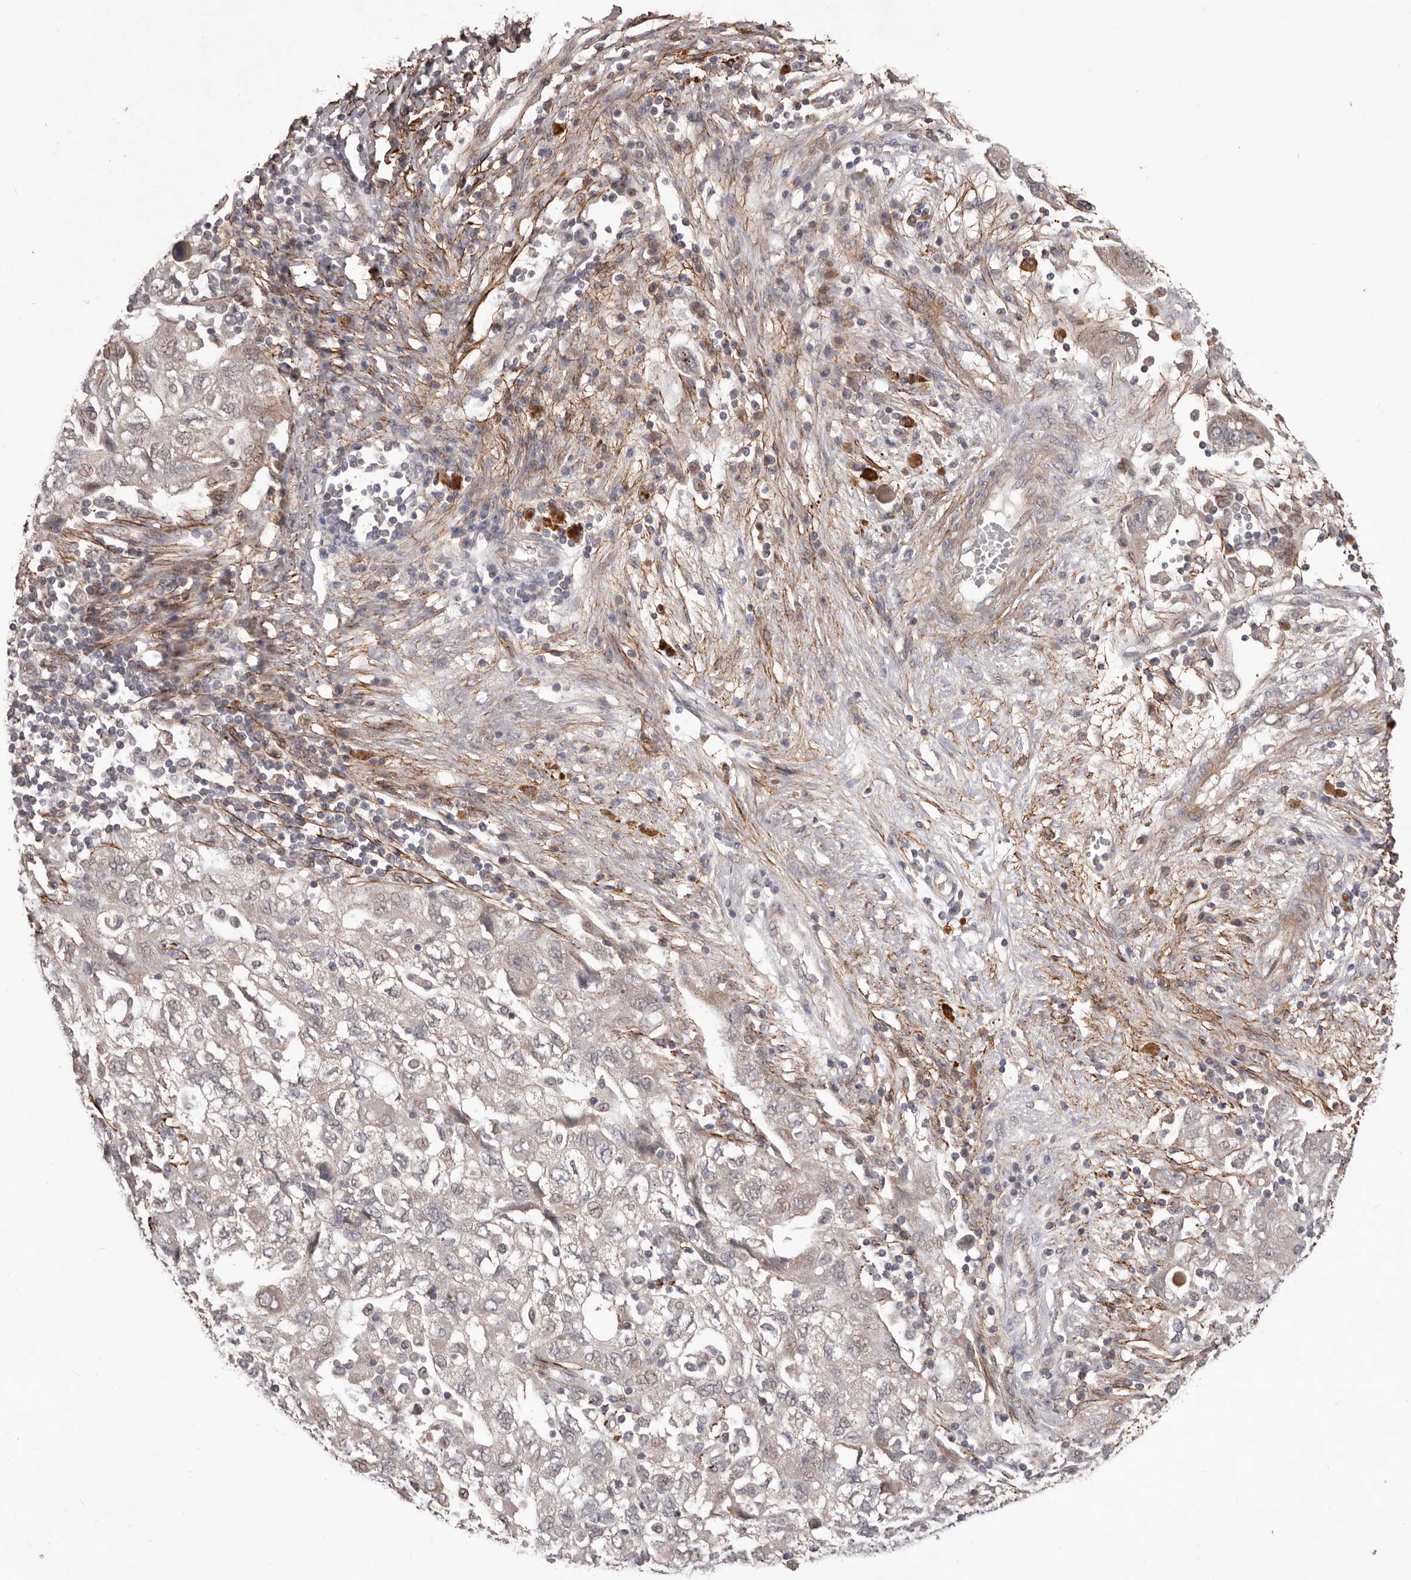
{"staining": {"intensity": "weak", "quantity": "<25%", "location": "cytoplasmic/membranous"}, "tissue": "ovarian cancer", "cell_type": "Tumor cells", "image_type": "cancer", "snomed": [{"axis": "morphology", "description": "Carcinoma, NOS"}, {"axis": "morphology", "description": "Cystadenocarcinoma, serous, NOS"}, {"axis": "topography", "description": "Ovary"}], "caption": "An immunohistochemistry micrograph of ovarian cancer (serous cystadenocarcinoma) is shown. There is no staining in tumor cells of ovarian cancer (serous cystadenocarcinoma).", "gene": "HBS1L", "patient": {"sex": "female", "age": 69}}